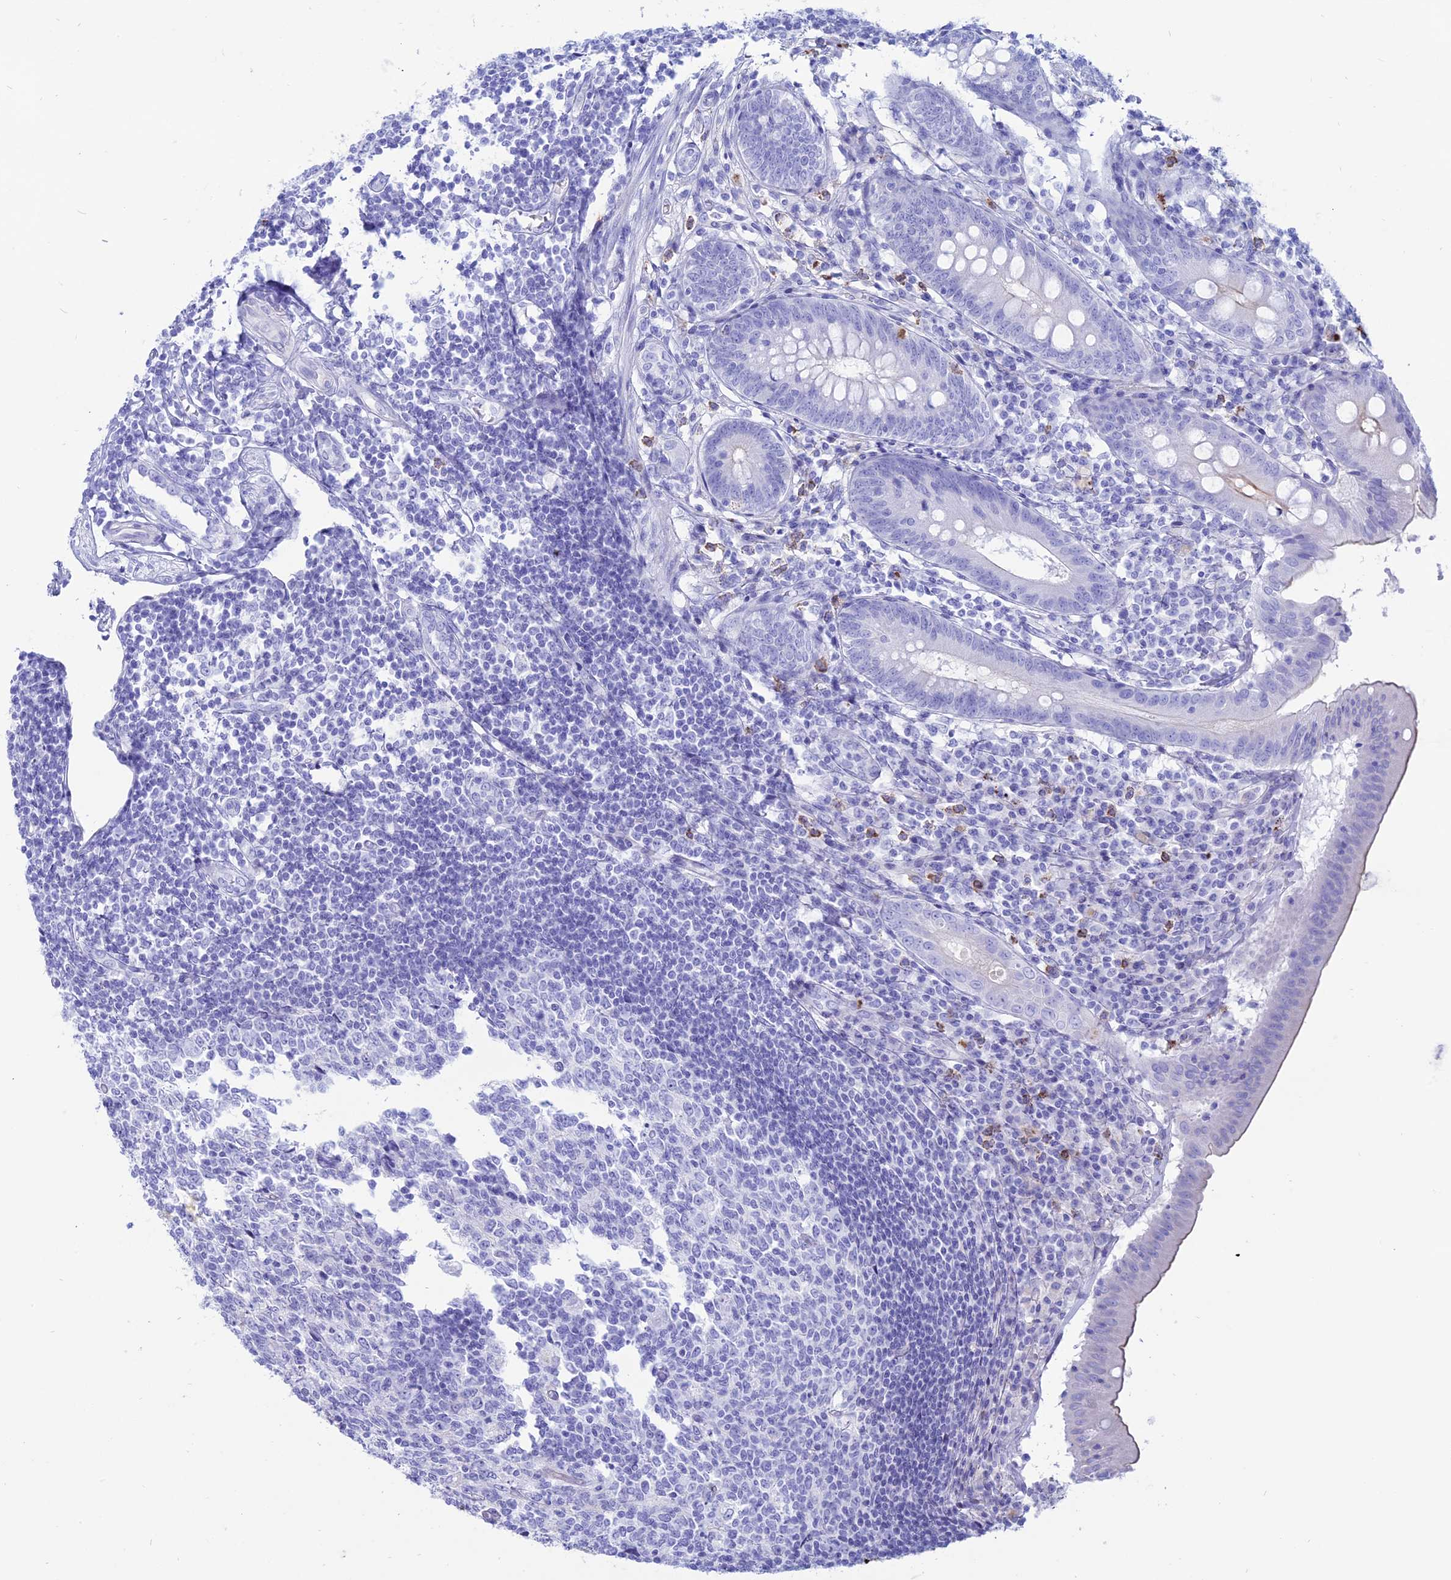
{"staining": {"intensity": "negative", "quantity": "none", "location": "none"}, "tissue": "appendix", "cell_type": "Glandular cells", "image_type": "normal", "snomed": [{"axis": "morphology", "description": "Normal tissue, NOS"}, {"axis": "topography", "description": "Appendix"}], "caption": "Immunohistochemistry (IHC) of normal appendix demonstrates no staining in glandular cells.", "gene": "OR2AE1", "patient": {"sex": "female", "age": 54}}